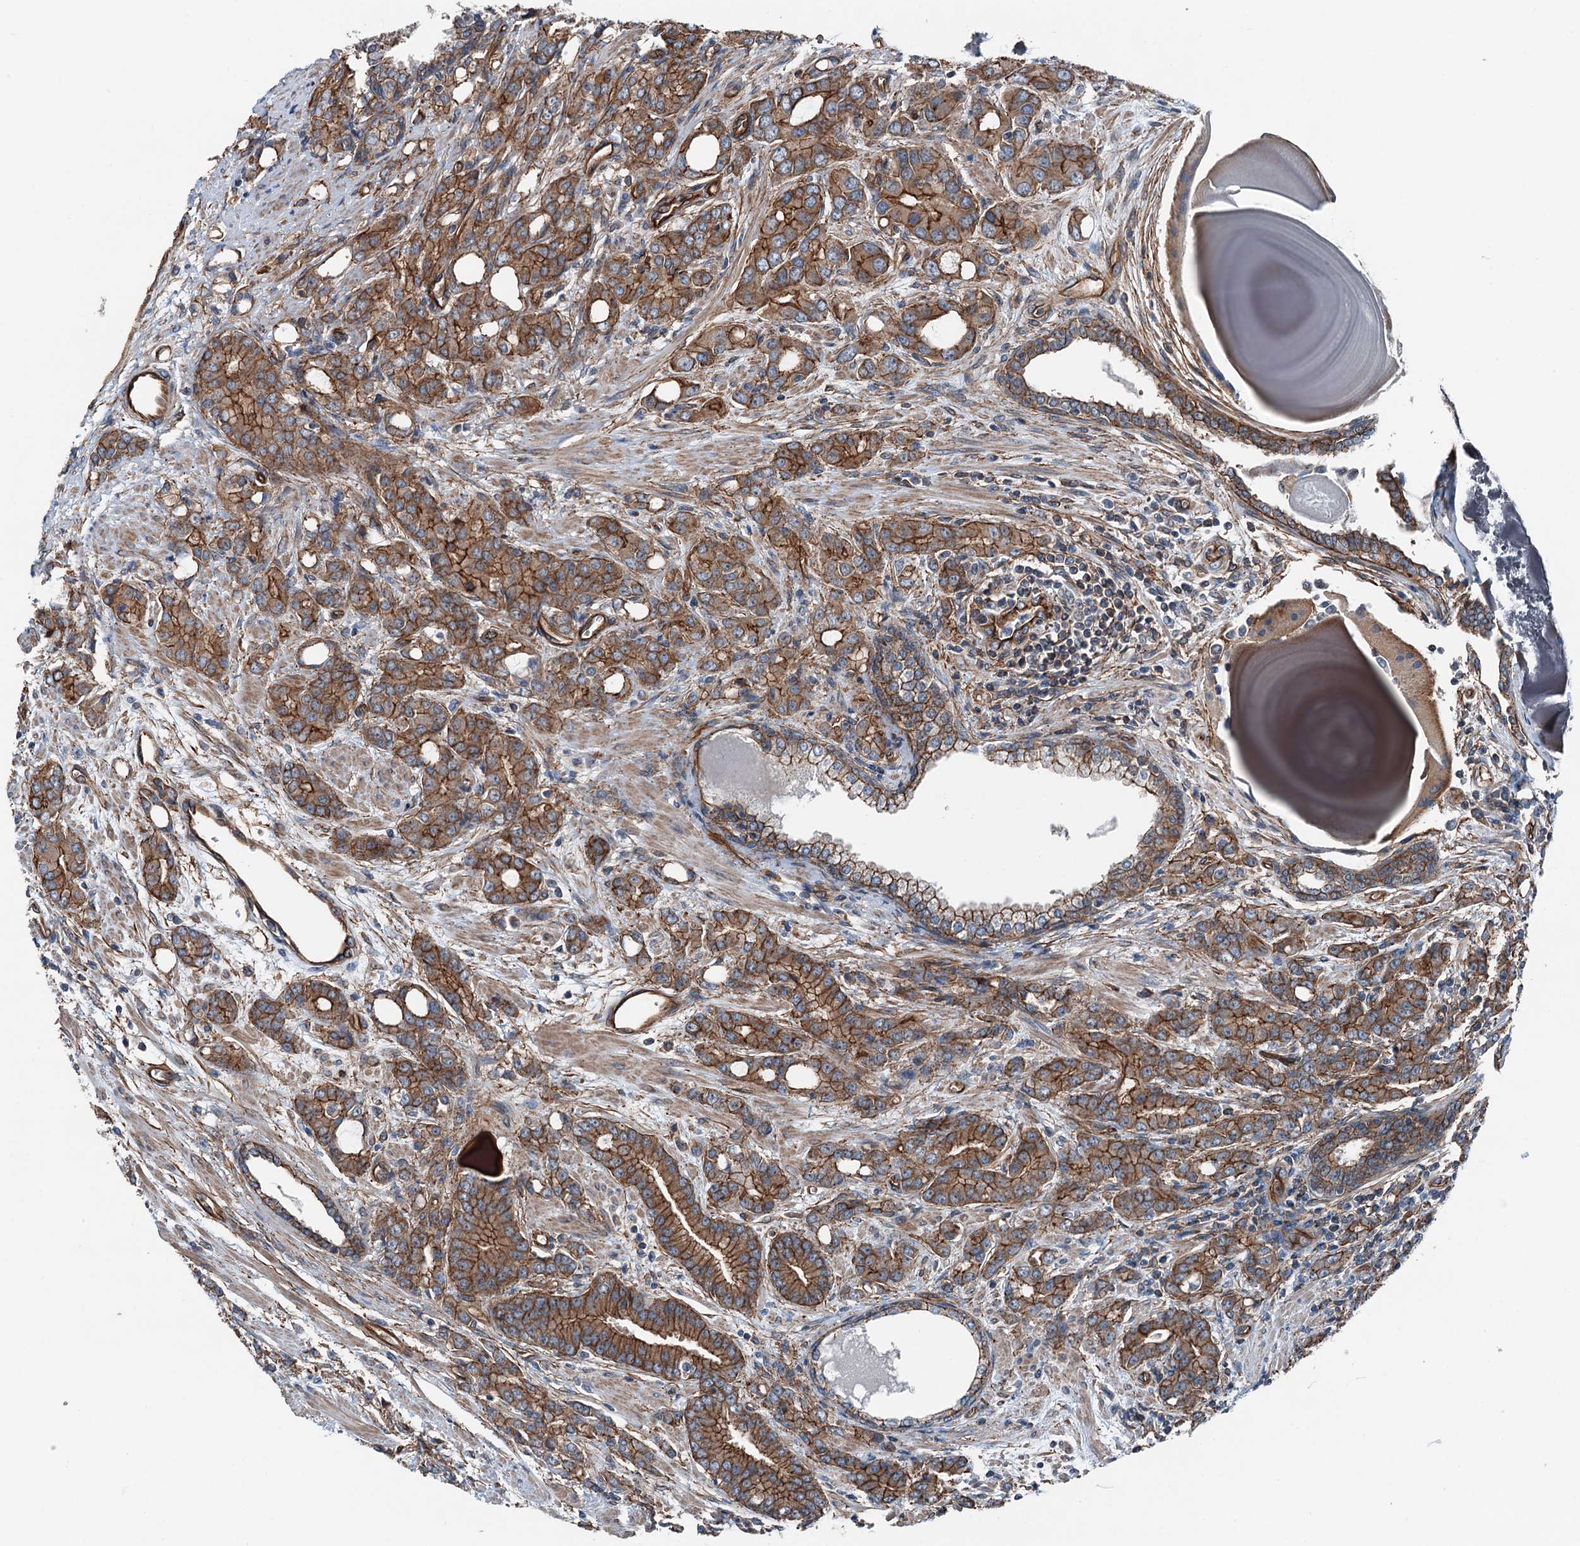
{"staining": {"intensity": "strong", "quantity": ">75%", "location": "cytoplasmic/membranous"}, "tissue": "prostate cancer", "cell_type": "Tumor cells", "image_type": "cancer", "snomed": [{"axis": "morphology", "description": "Adenocarcinoma, High grade"}, {"axis": "topography", "description": "Prostate"}], "caption": "The micrograph exhibits a brown stain indicating the presence of a protein in the cytoplasmic/membranous of tumor cells in prostate cancer (high-grade adenocarcinoma).", "gene": "NMRAL1", "patient": {"sex": "male", "age": 62}}